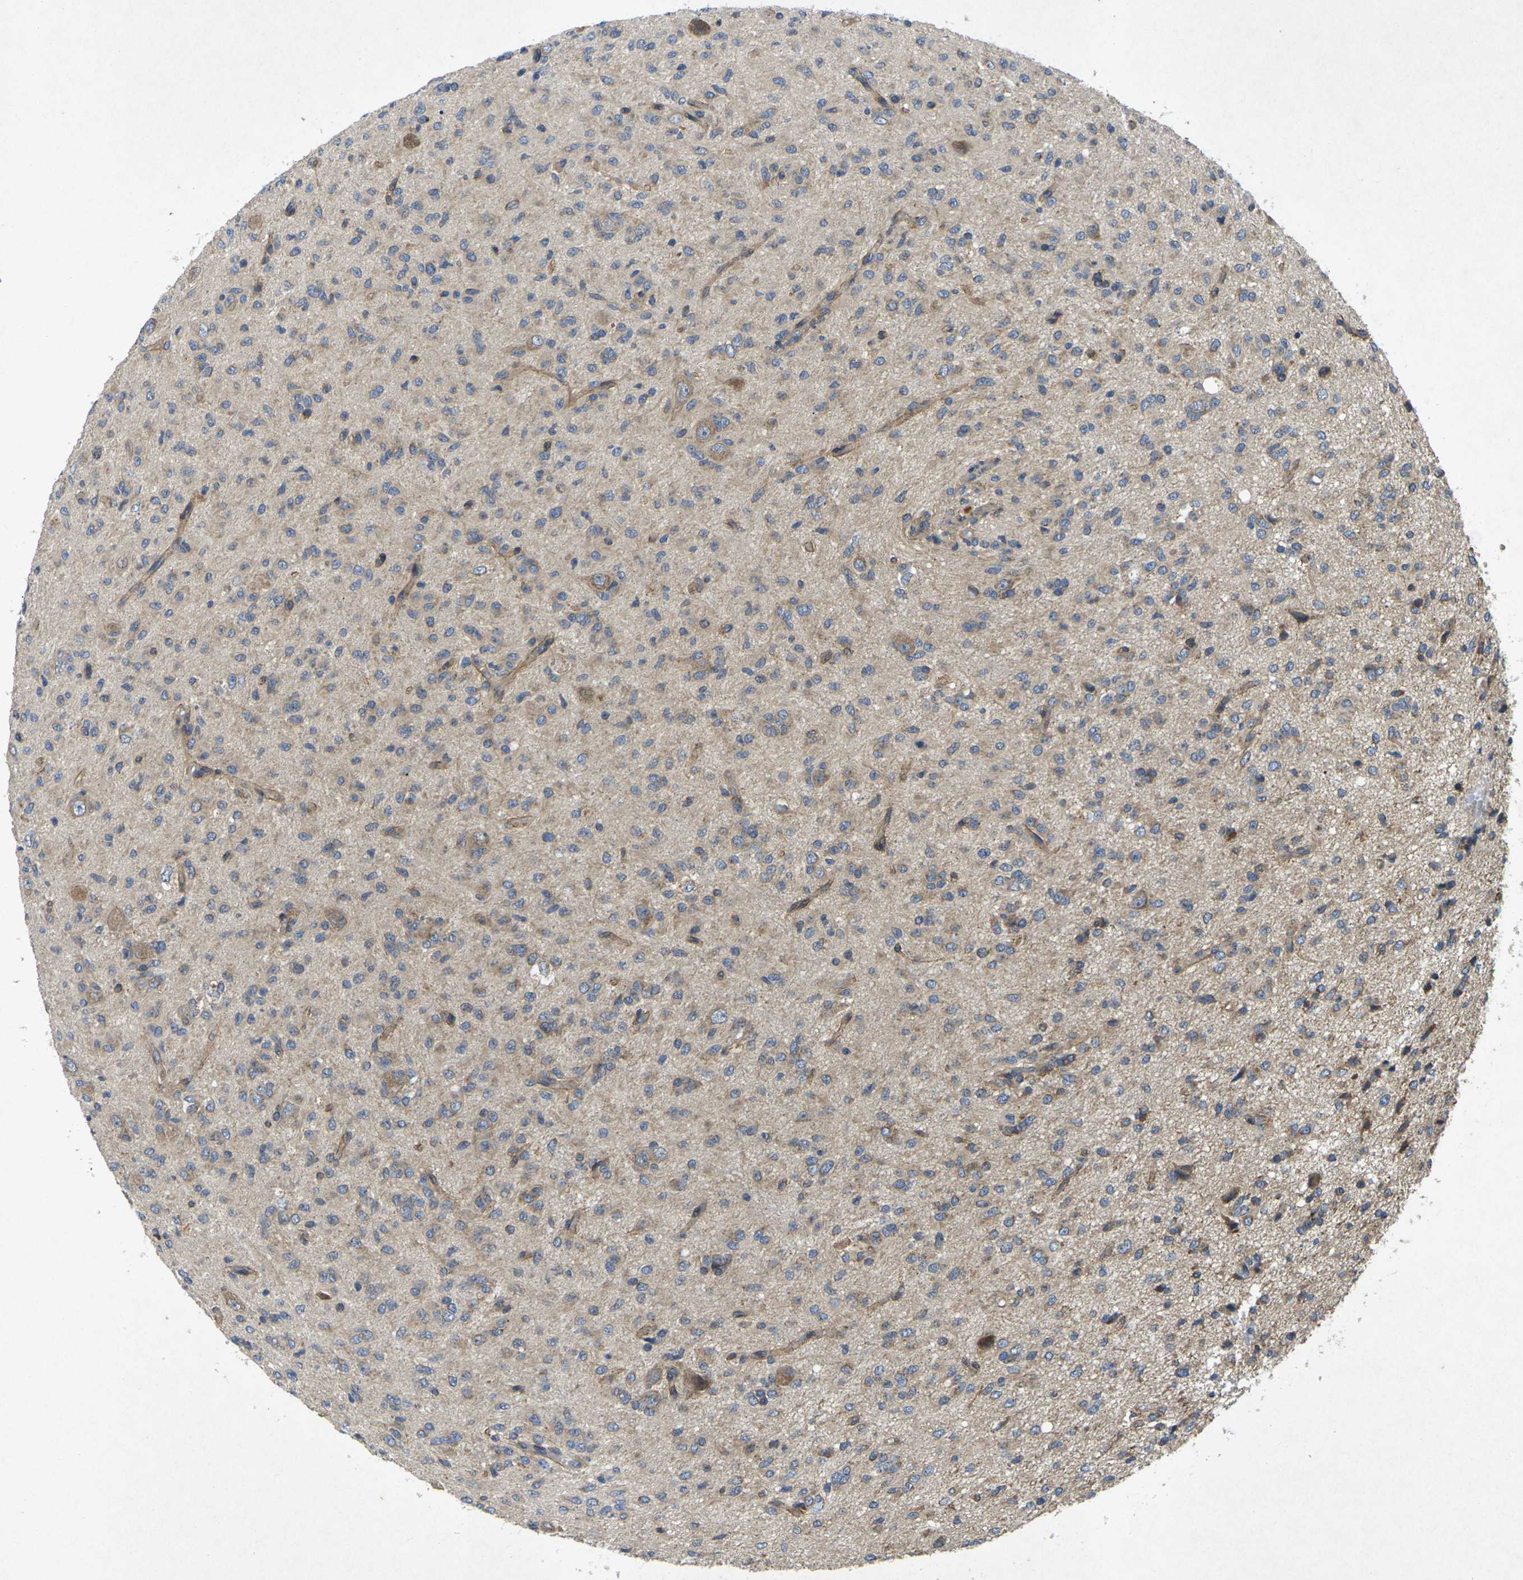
{"staining": {"intensity": "weak", "quantity": "25%-75%", "location": "cytoplasmic/membranous"}, "tissue": "glioma", "cell_type": "Tumor cells", "image_type": "cancer", "snomed": [{"axis": "morphology", "description": "Glioma, malignant, High grade"}, {"axis": "topography", "description": "Brain"}], "caption": "Protein positivity by immunohistochemistry (IHC) exhibits weak cytoplasmic/membranous positivity in about 25%-75% of tumor cells in malignant glioma (high-grade).", "gene": "KIF1B", "patient": {"sex": "female", "age": 59}}